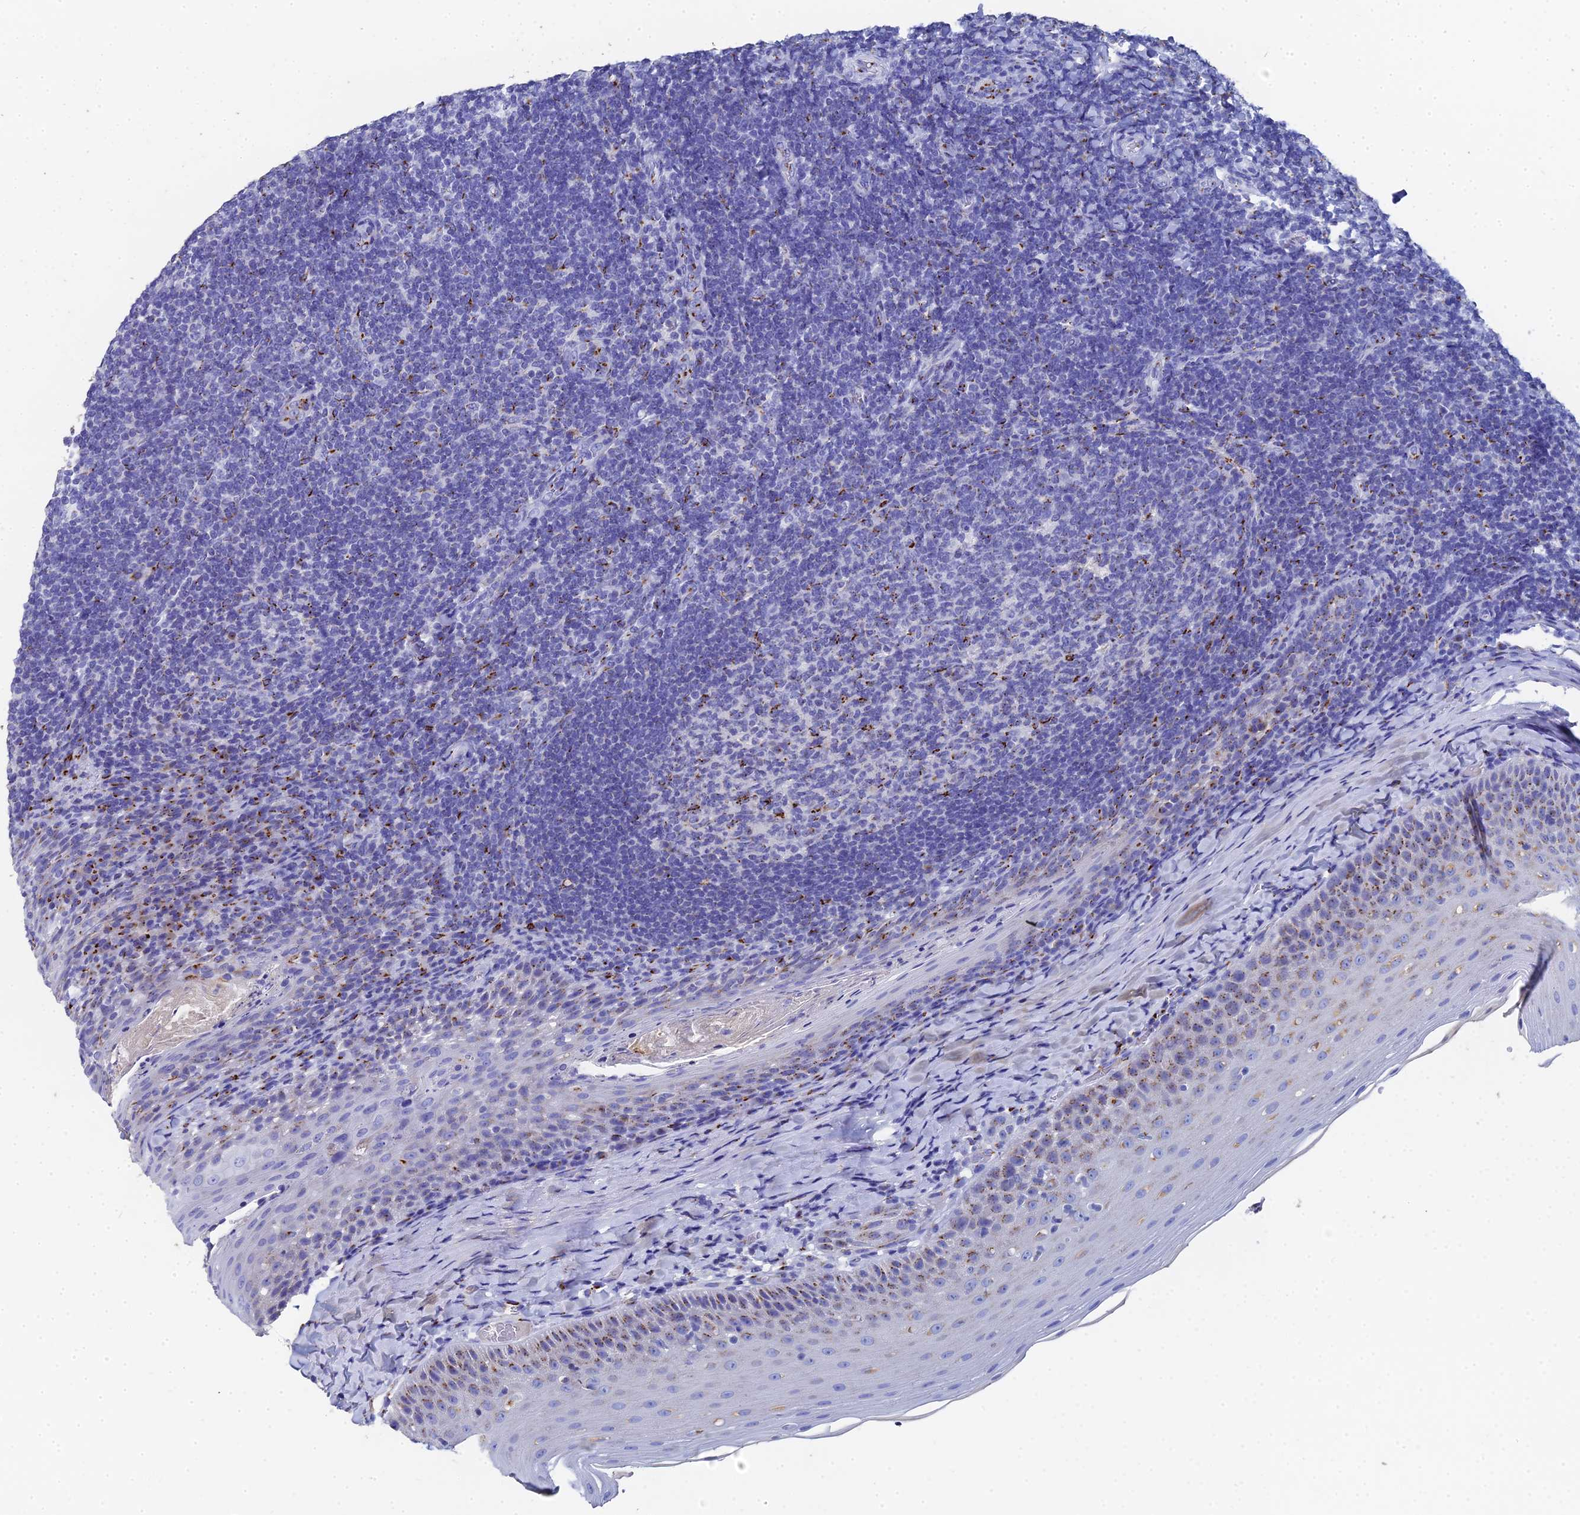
{"staining": {"intensity": "moderate", "quantity": "<25%", "location": "cytoplasmic/membranous"}, "tissue": "tonsil", "cell_type": "Germinal center cells", "image_type": "normal", "snomed": [{"axis": "morphology", "description": "Normal tissue, NOS"}, {"axis": "topography", "description": "Tonsil"}], "caption": "An IHC photomicrograph of normal tissue is shown. Protein staining in brown highlights moderate cytoplasmic/membranous positivity in tonsil within germinal center cells.", "gene": "ENSG00000268674", "patient": {"sex": "female", "age": 10}}